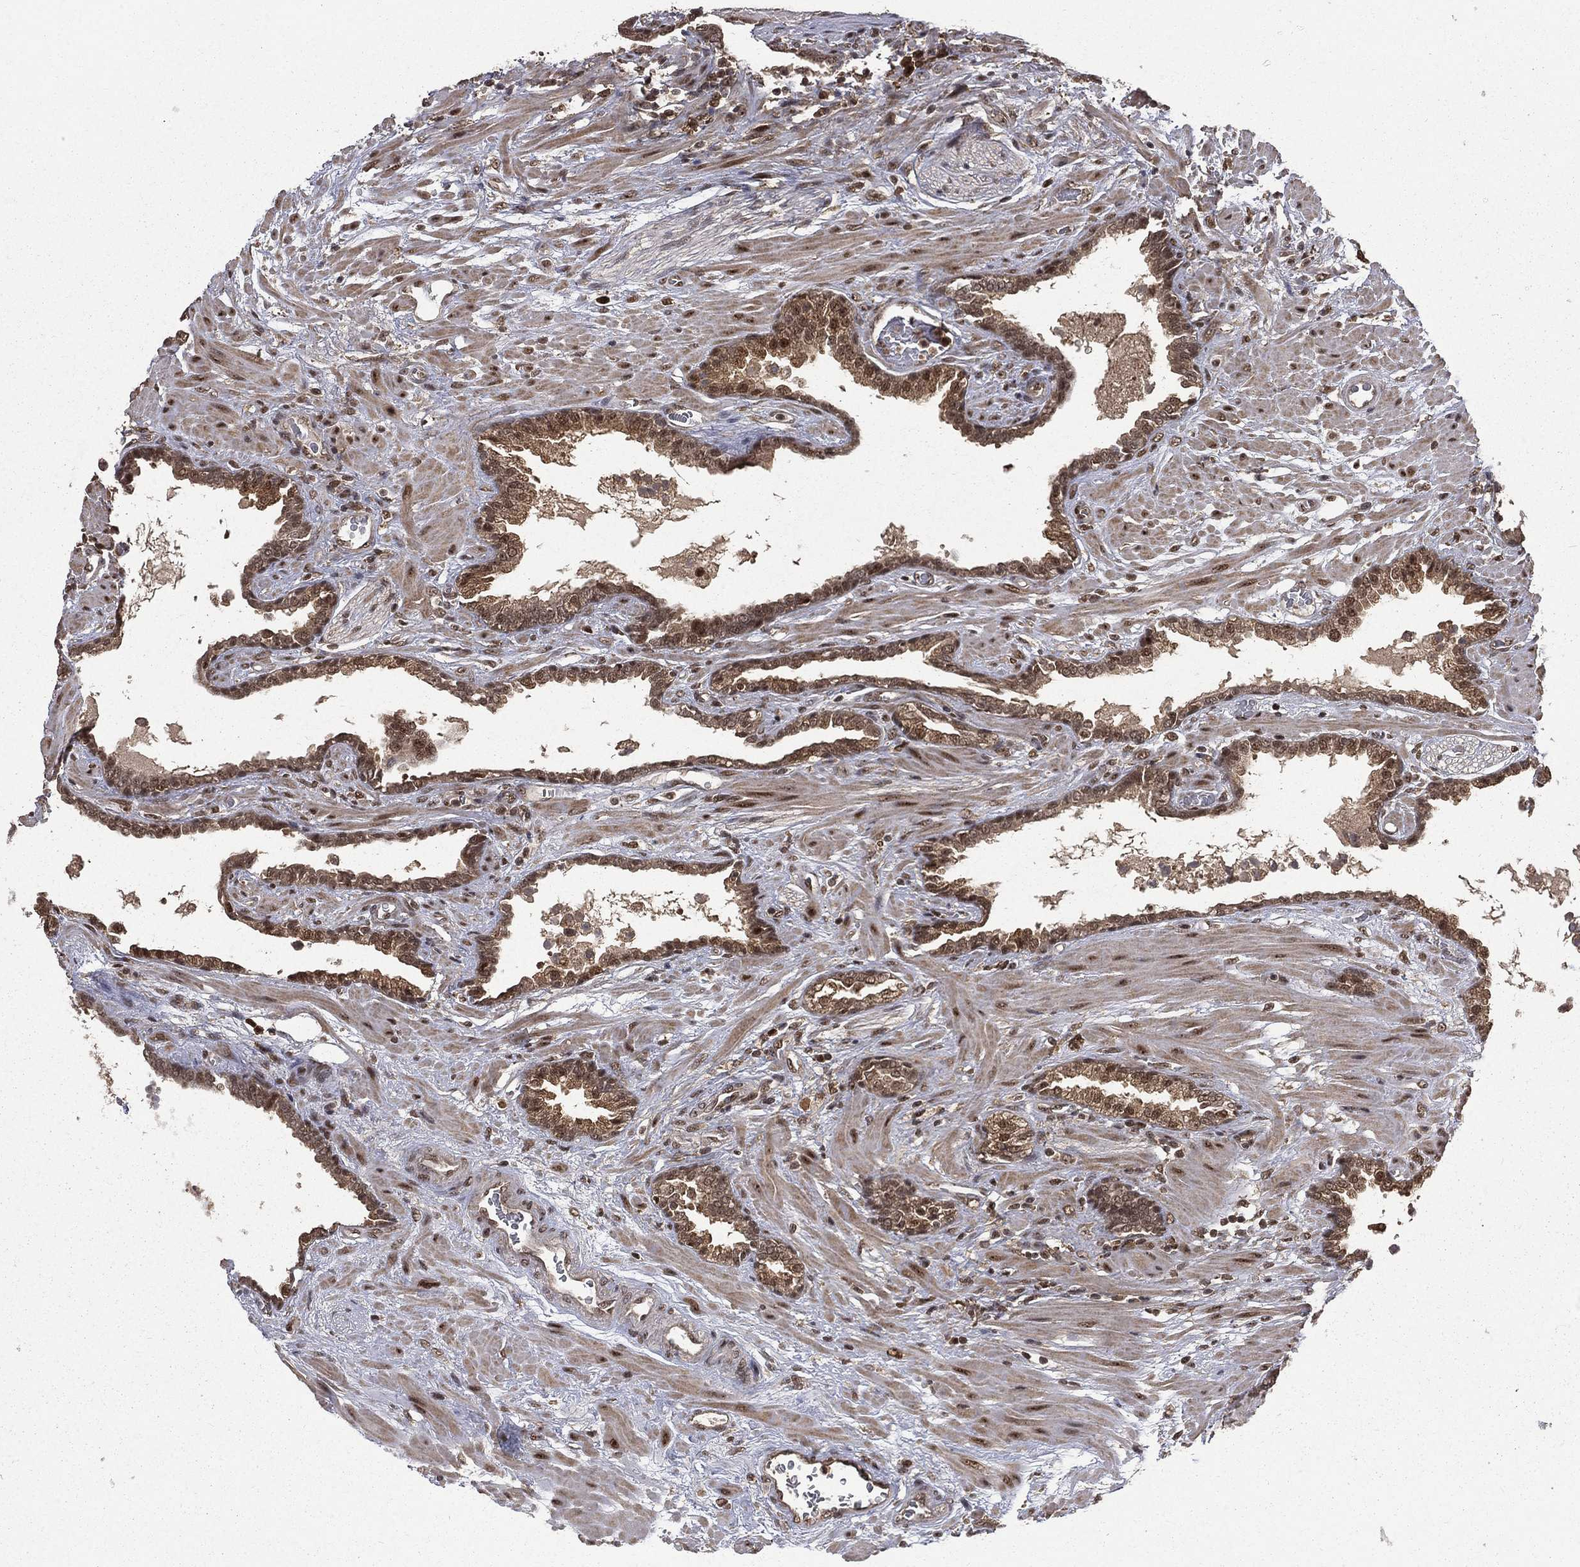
{"staining": {"intensity": "moderate", "quantity": ">75%", "location": "cytoplasmic/membranous,nuclear"}, "tissue": "prostate cancer", "cell_type": "Tumor cells", "image_type": "cancer", "snomed": [{"axis": "morphology", "description": "Adenocarcinoma, Low grade"}, {"axis": "topography", "description": "Prostate"}], "caption": "A histopathology image of human prostate low-grade adenocarcinoma stained for a protein shows moderate cytoplasmic/membranous and nuclear brown staining in tumor cells. (DAB (3,3'-diaminobenzidine) IHC with brightfield microscopy, high magnification).", "gene": "JMJD6", "patient": {"sex": "male", "age": 69}}